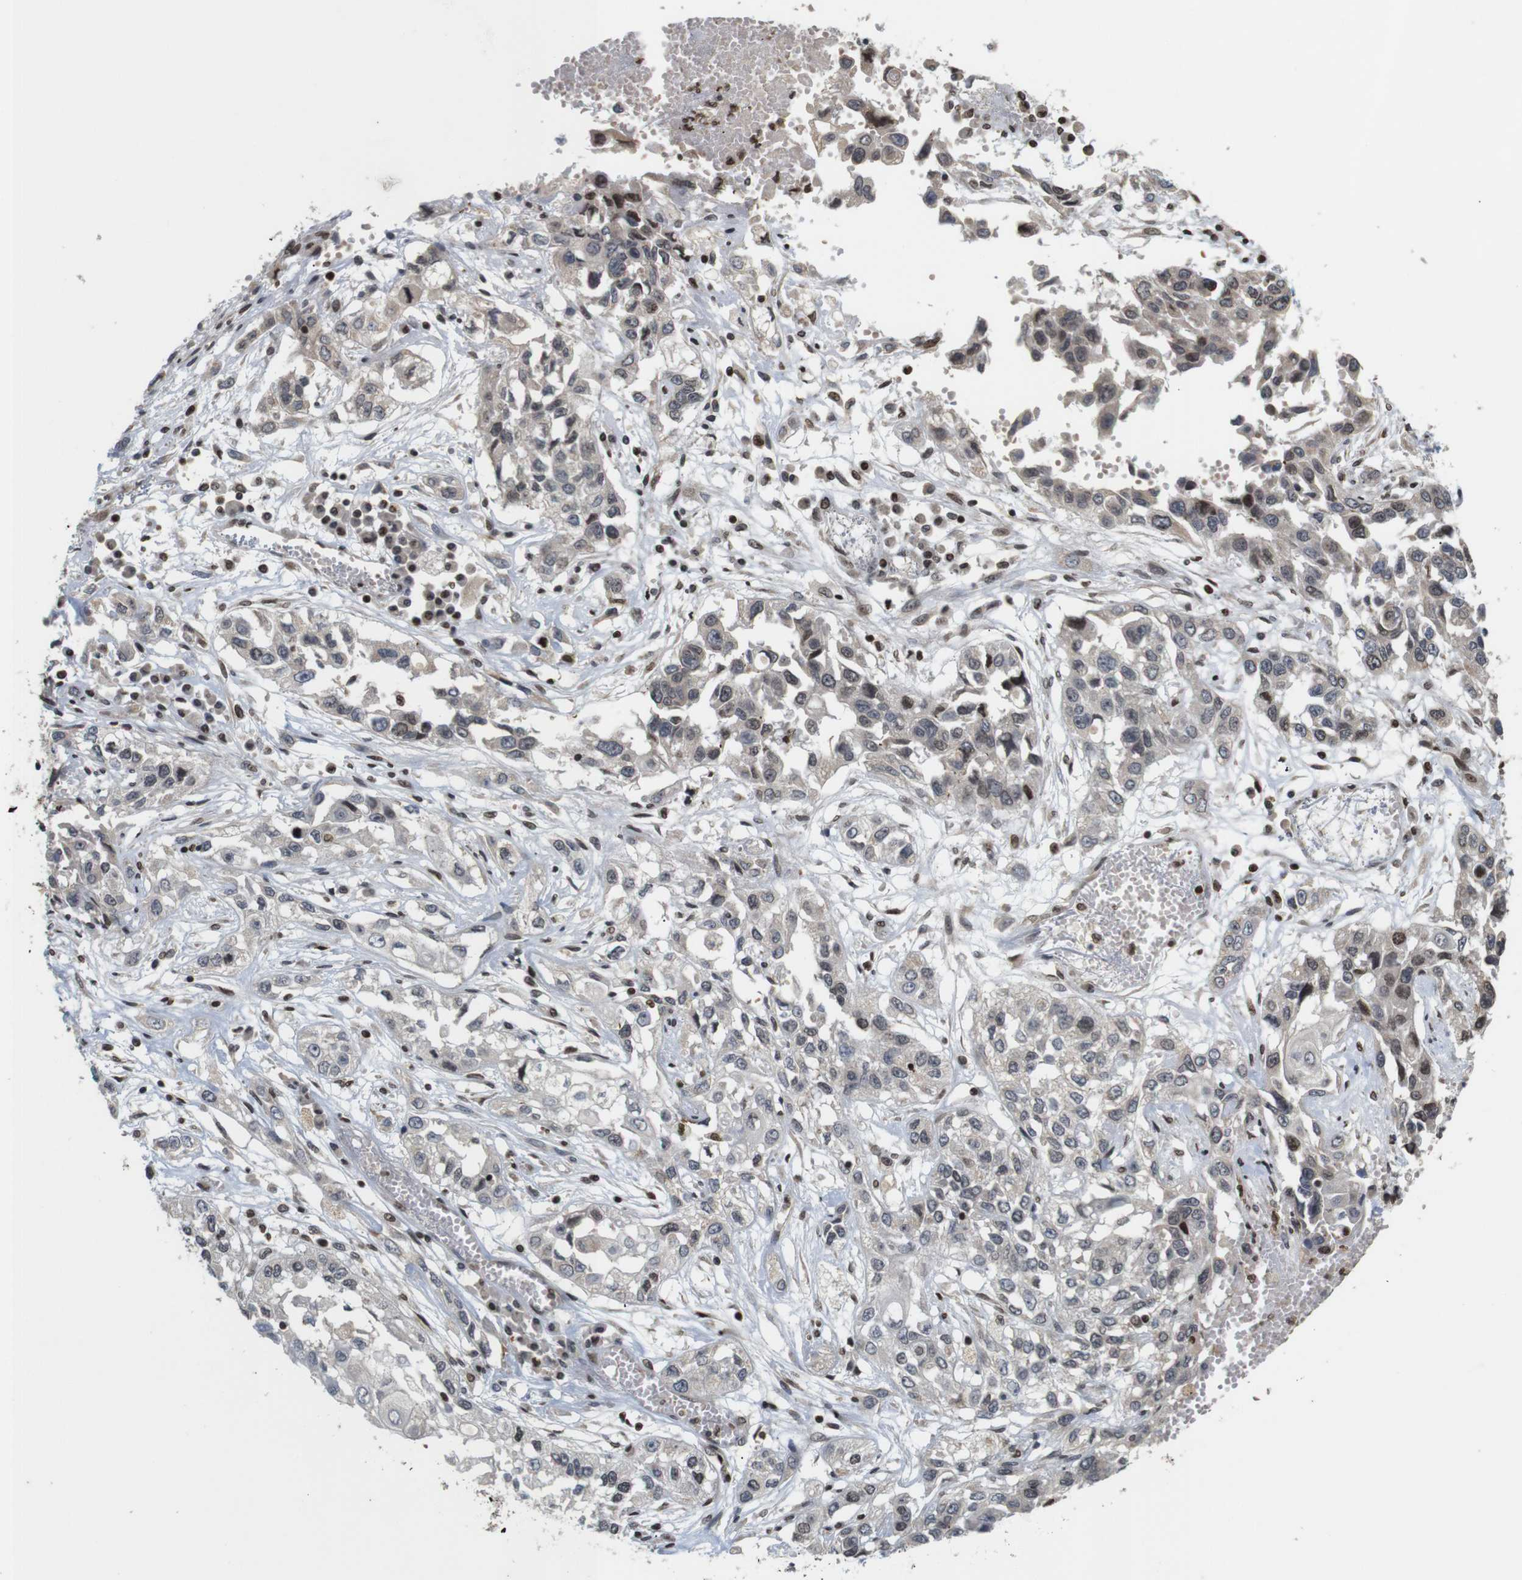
{"staining": {"intensity": "weak", "quantity": "25%-75%", "location": "cytoplasmic/membranous"}, "tissue": "lung cancer", "cell_type": "Tumor cells", "image_type": "cancer", "snomed": [{"axis": "morphology", "description": "Squamous cell carcinoma, NOS"}, {"axis": "topography", "description": "Lung"}], "caption": "Lung cancer (squamous cell carcinoma) was stained to show a protein in brown. There is low levels of weak cytoplasmic/membranous expression in approximately 25%-75% of tumor cells. (DAB (3,3'-diaminobenzidine) IHC with brightfield microscopy, high magnification).", "gene": "MBD1", "patient": {"sex": "male", "age": 71}}